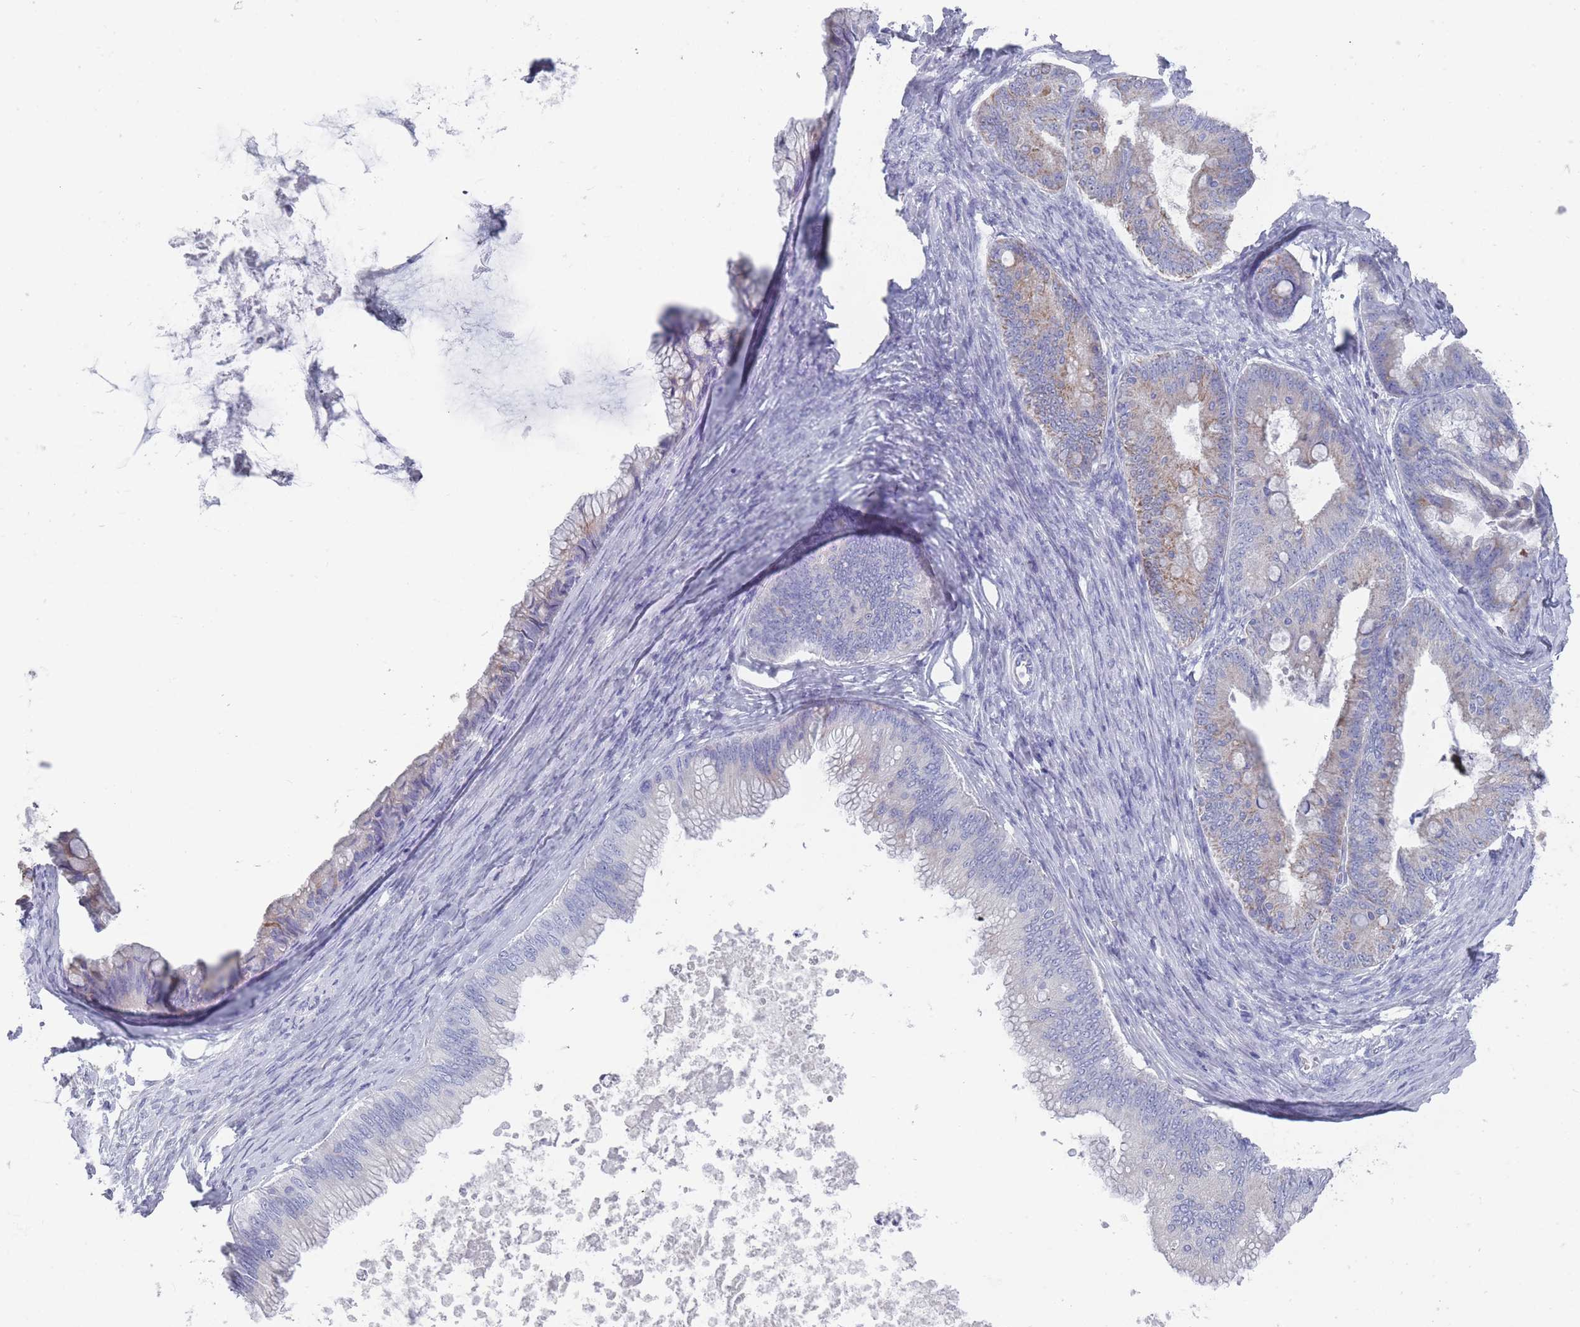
{"staining": {"intensity": "weak", "quantity": "<25%", "location": "cytoplasmic/membranous"}, "tissue": "ovarian cancer", "cell_type": "Tumor cells", "image_type": "cancer", "snomed": [{"axis": "morphology", "description": "Cystadenocarcinoma, mucinous, NOS"}, {"axis": "topography", "description": "Ovary"}], "caption": "Ovarian cancer stained for a protein using immunohistochemistry demonstrates no expression tumor cells.", "gene": "ST8SIA5", "patient": {"sex": "female", "age": 35}}